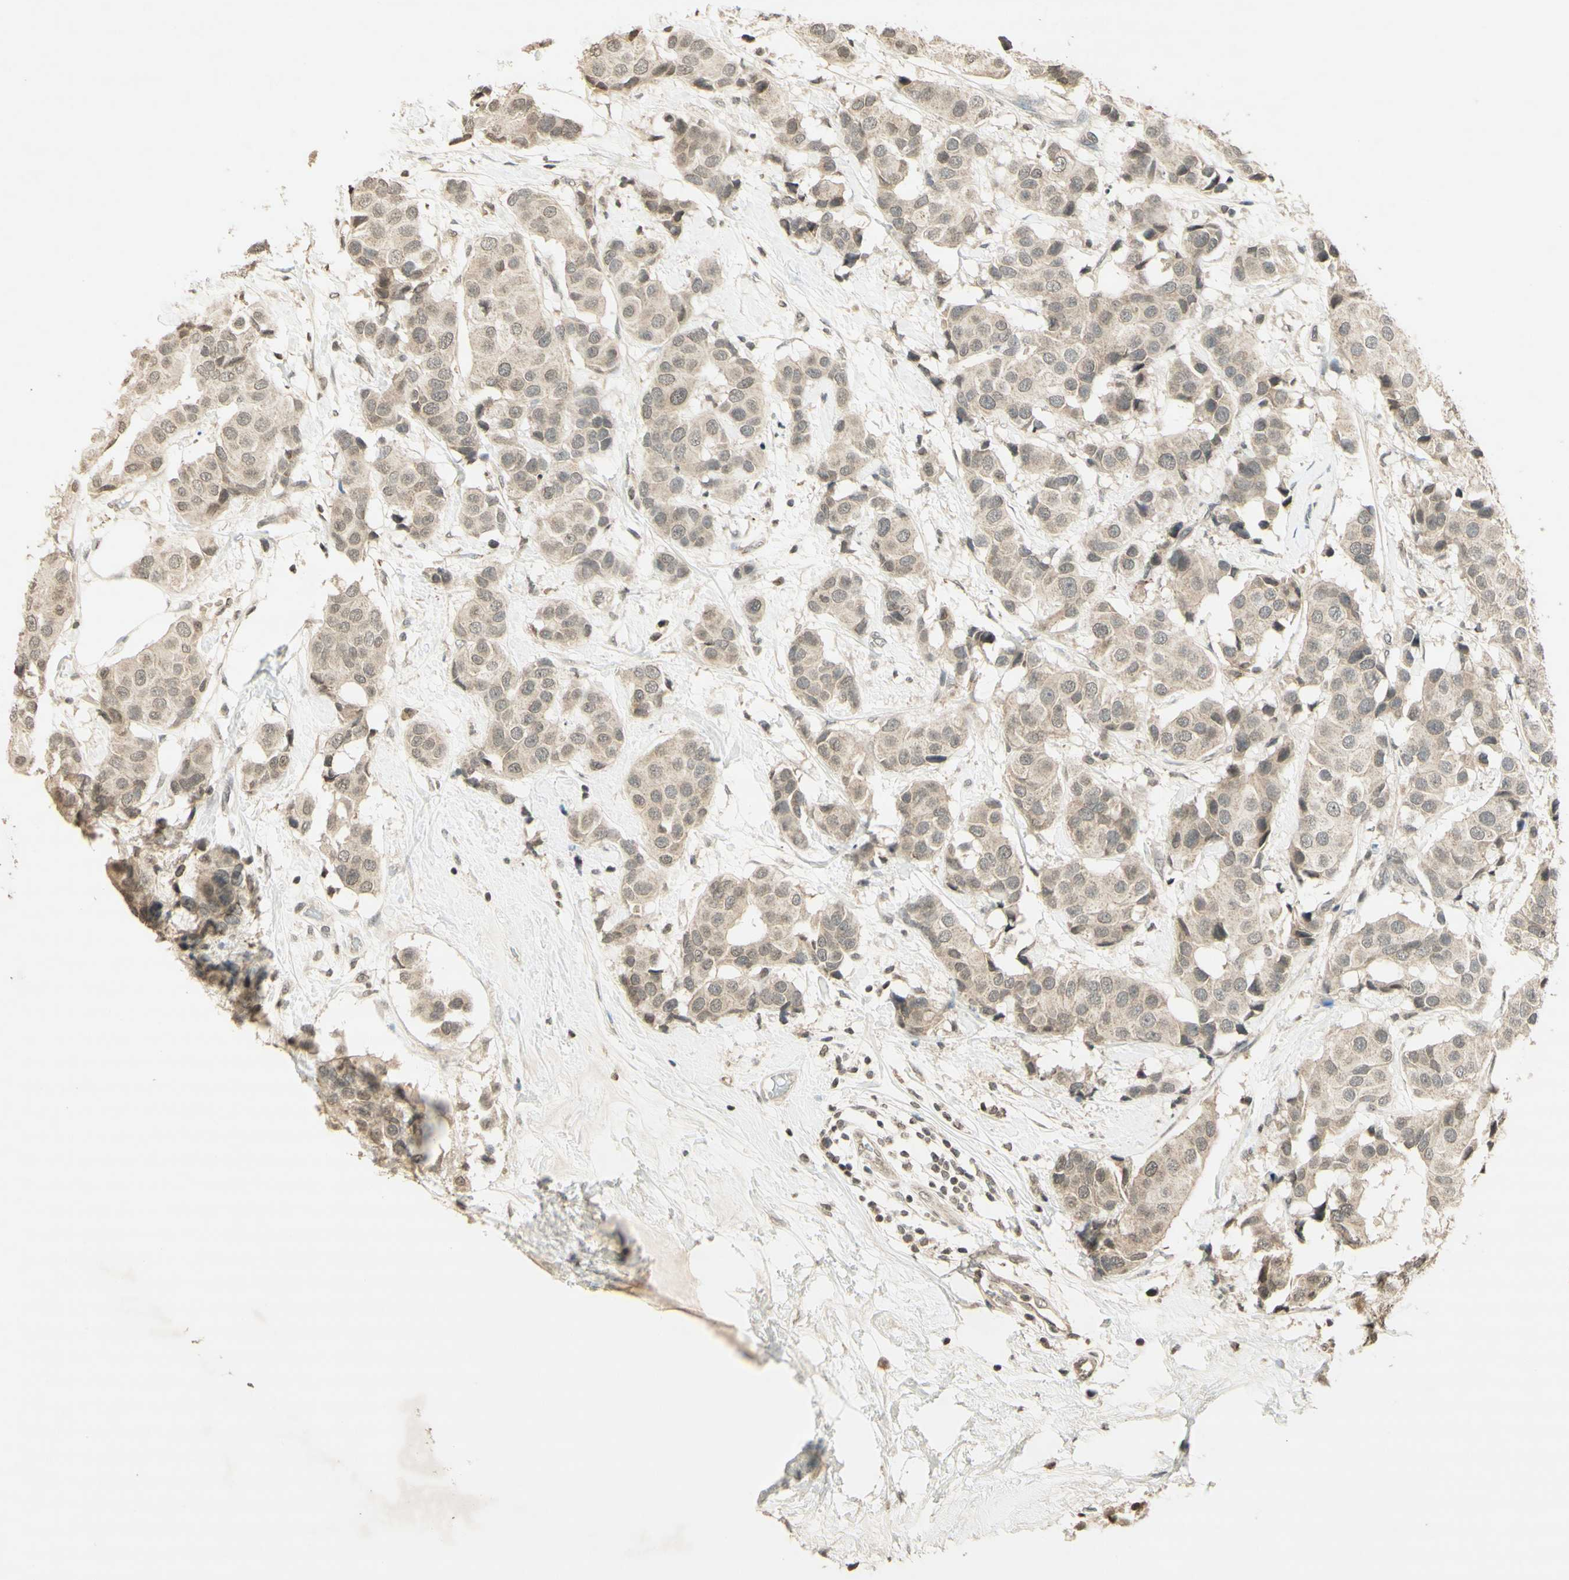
{"staining": {"intensity": "weak", "quantity": ">75%", "location": "cytoplasmic/membranous"}, "tissue": "breast cancer", "cell_type": "Tumor cells", "image_type": "cancer", "snomed": [{"axis": "morphology", "description": "Normal tissue, NOS"}, {"axis": "morphology", "description": "Duct carcinoma"}, {"axis": "topography", "description": "Breast"}], "caption": "A low amount of weak cytoplasmic/membranous expression is present in approximately >75% of tumor cells in breast invasive ductal carcinoma tissue.", "gene": "GLI1", "patient": {"sex": "female", "age": 39}}